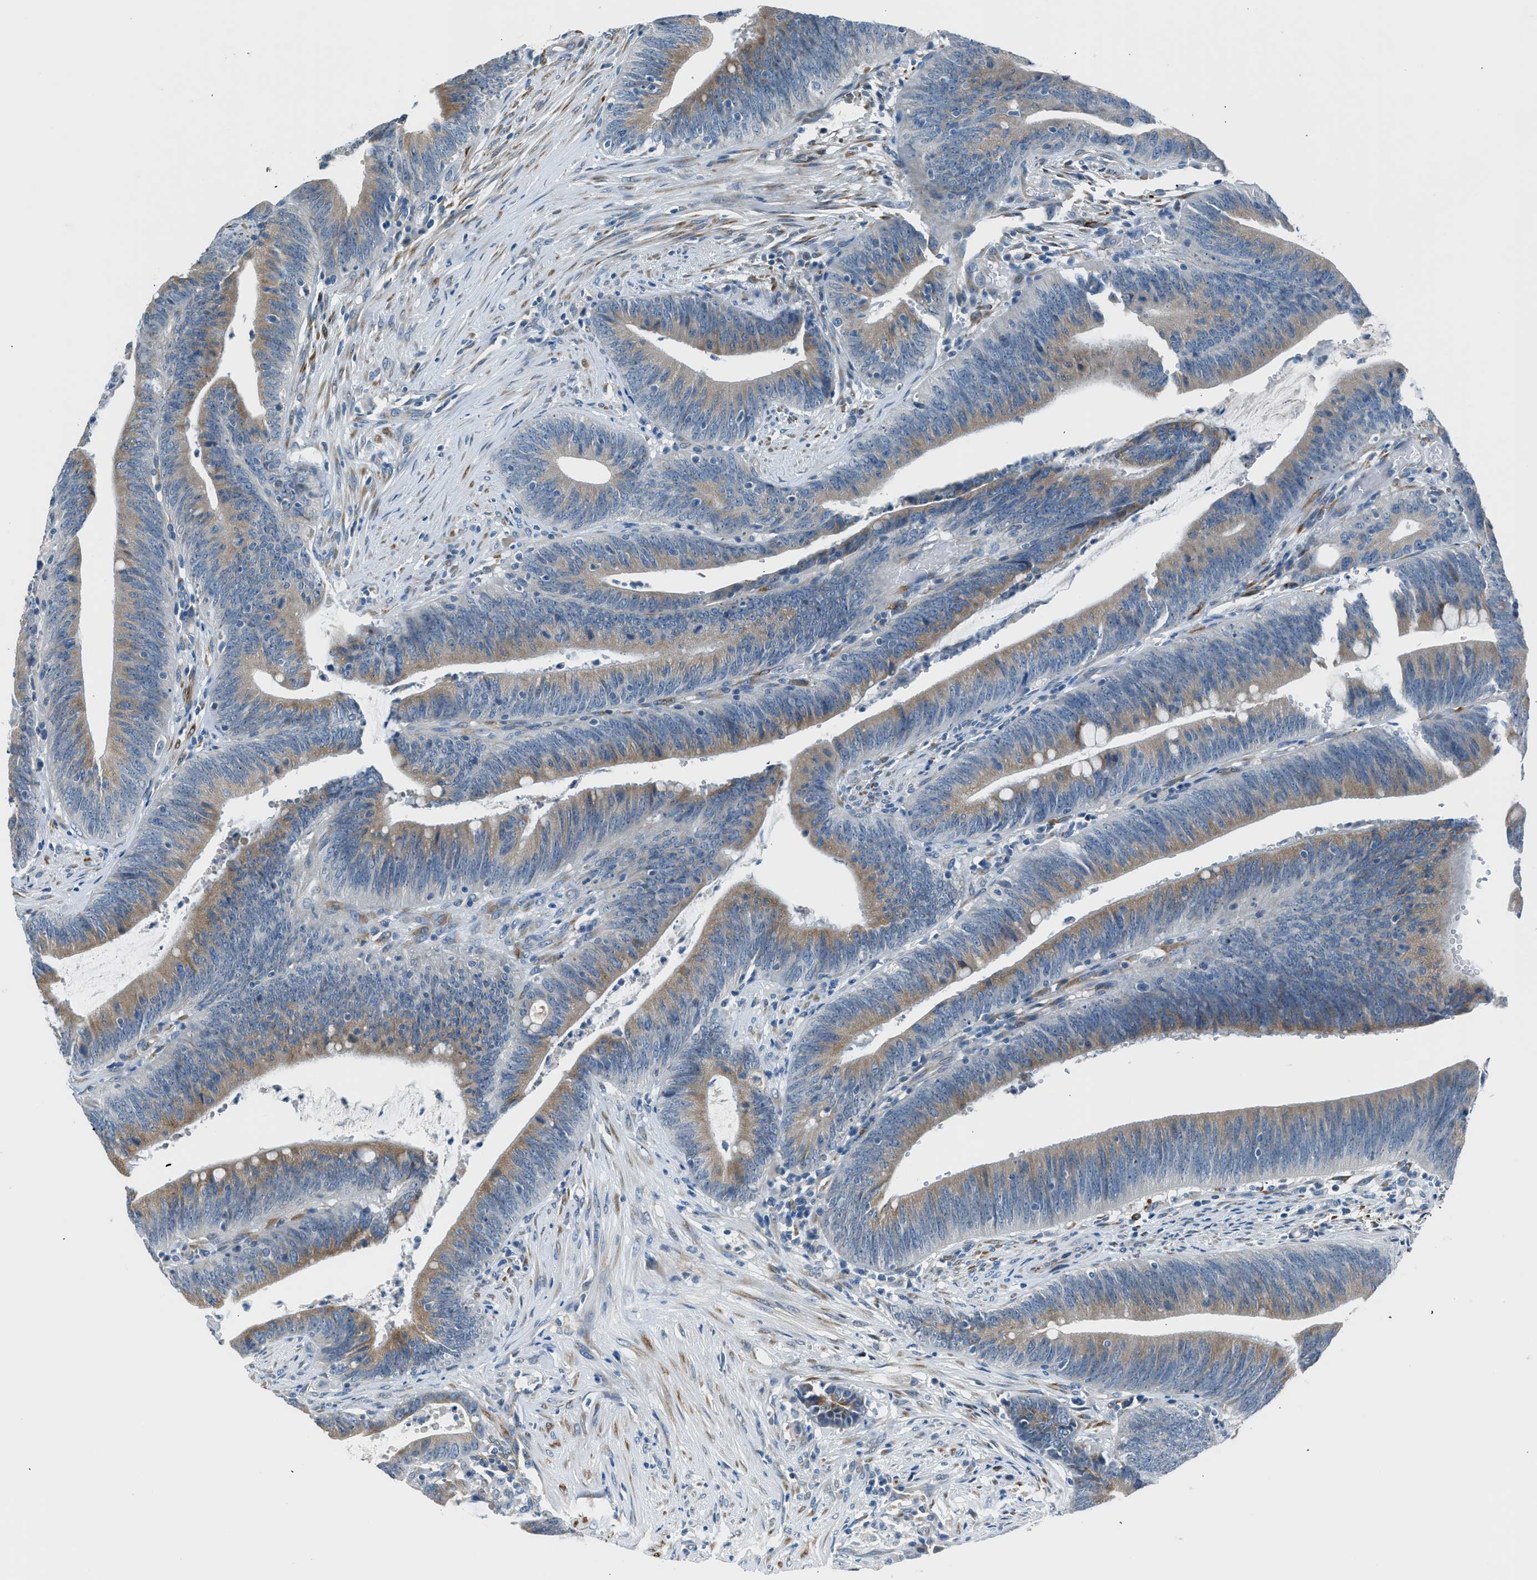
{"staining": {"intensity": "moderate", "quantity": ">75%", "location": "cytoplasmic/membranous"}, "tissue": "colorectal cancer", "cell_type": "Tumor cells", "image_type": "cancer", "snomed": [{"axis": "morphology", "description": "Normal tissue, NOS"}, {"axis": "morphology", "description": "Adenocarcinoma, NOS"}, {"axis": "topography", "description": "Rectum"}], "caption": "Protein staining by immunohistochemistry exhibits moderate cytoplasmic/membranous positivity in approximately >75% of tumor cells in colorectal cancer (adenocarcinoma).", "gene": "RNF41", "patient": {"sex": "female", "age": 66}}